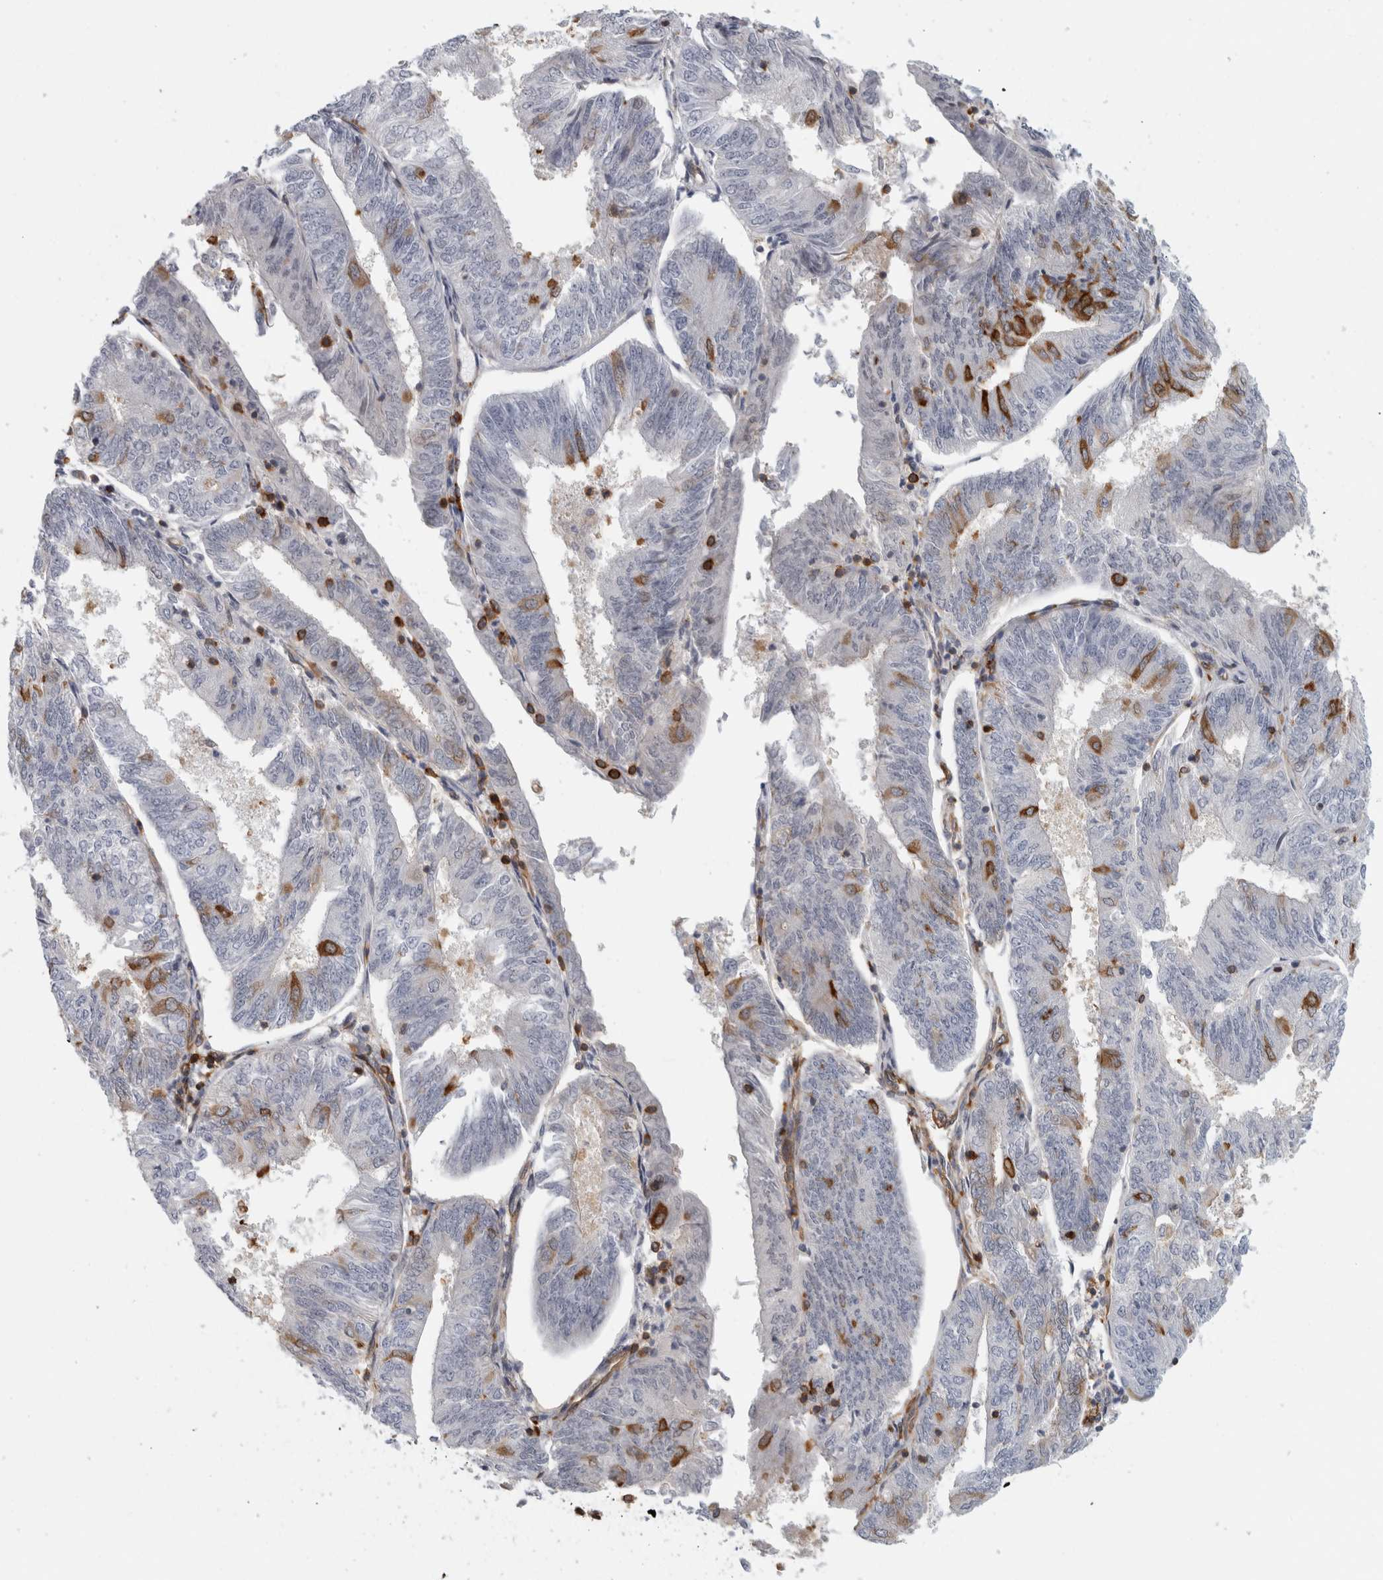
{"staining": {"intensity": "moderate", "quantity": "<25%", "location": "cytoplasmic/membranous"}, "tissue": "endometrial cancer", "cell_type": "Tumor cells", "image_type": "cancer", "snomed": [{"axis": "morphology", "description": "Adenocarcinoma, NOS"}, {"axis": "topography", "description": "Endometrium"}], "caption": "IHC histopathology image of neoplastic tissue: human adenocarcinoma (endometrial) stained using IHC displays low levels of moderate protein expression localized specifically in the cytoplasmic/membranous of tumor cells, appearing as a cytoplasmic/membranous brown color.", "gene": "AHNAK", "patient": {"sex": "female", "age": 58}}